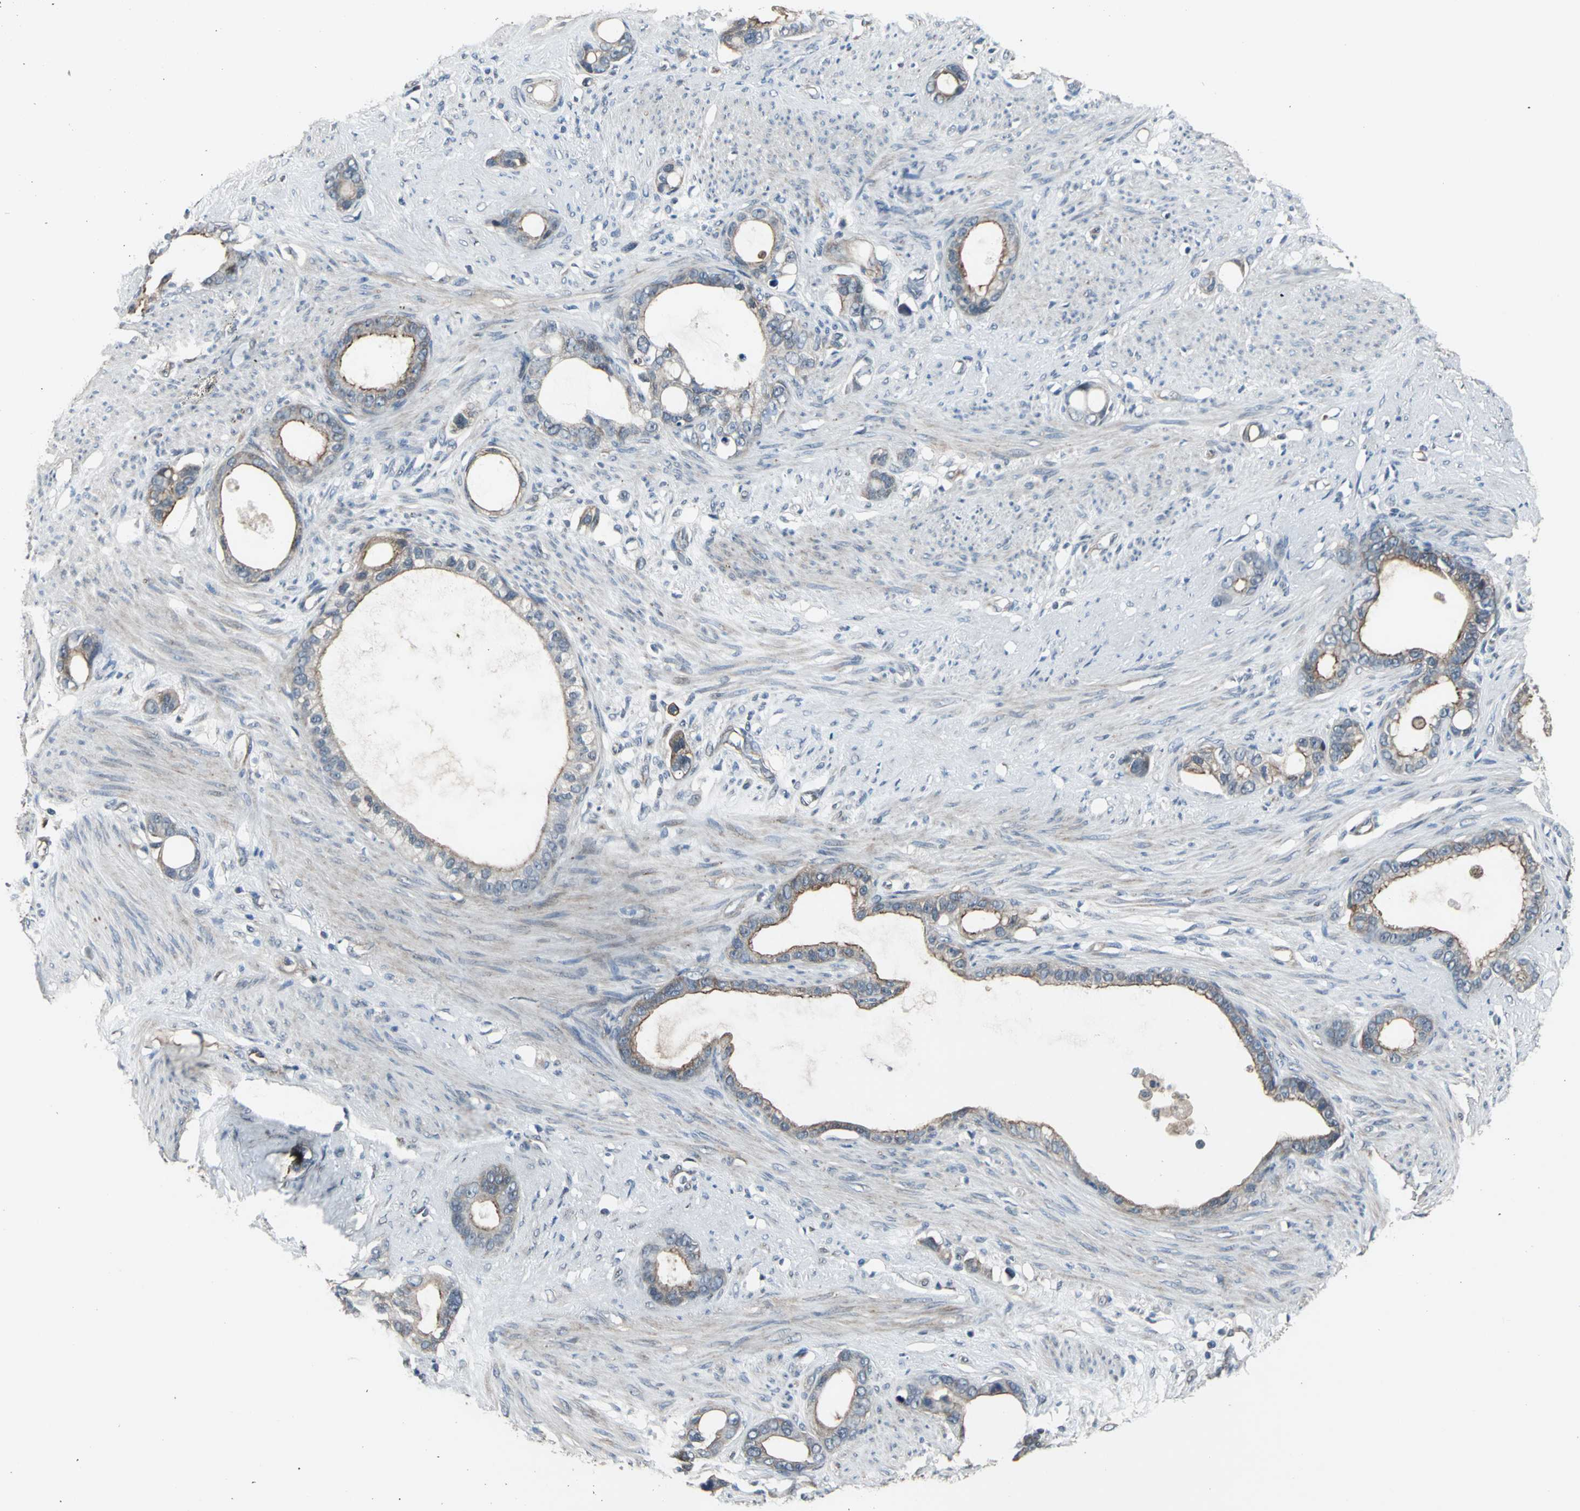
{"staining": {"intensity": "moderate", "quantity": ">75%", "location": "cytoplasmic/membranous"}, "tissue": "stomach cancer", "cell_type": "Tumor cells", "image_type": "cancer", "snomed": [{"axis": "morphology", "description": "Adenocarcinoma, NOS"}, {"axis": "topography", "description": "Stomach"}], "caption": "Brown immunohistochemical staining in human stomach cancer (adenocarcinoma) shows moderate cytoplasmic/membranous expression in approximately >75% of tumor cells.", "gene": "PFDN1", "patient": {"sex": "female", "age": 75}}